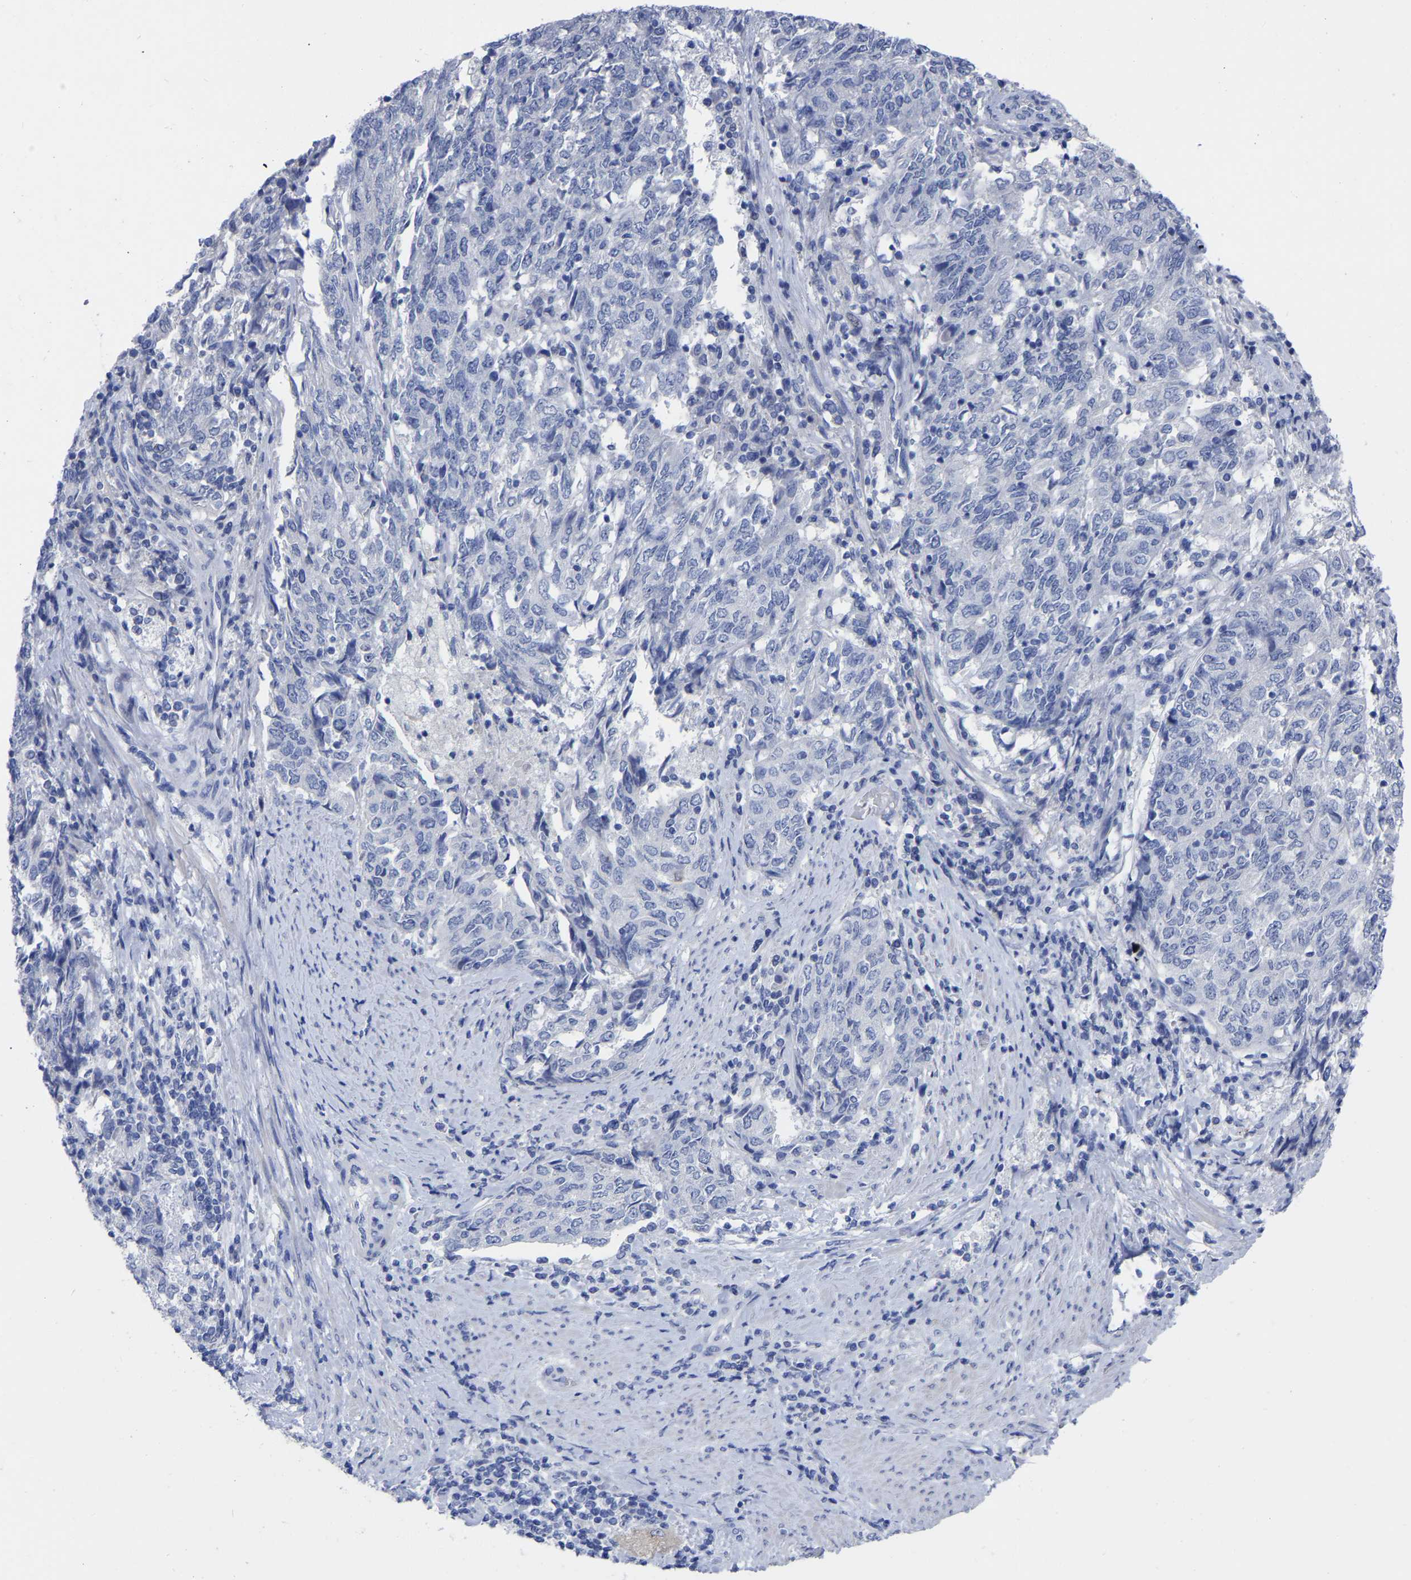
{"staining": {"intensity": "negative", "quantity": "none", "location": "none"}, "tissue": "endometrial cancer", "cell_type": "Tumor cells", "image_type": "cancer", "snomed": [{"axis": "morphology", "description": "Adenocarcinoma, NOS"}, {"axis": "topography", "description": "Endometrium"}], "caption": "DAB immunohistochemical staining of human adenocarcinoma (endometrial) exhibits no significant positivity in tumor cells.", "gene": "ANXA13", "patient": {"sex": "female", "age": 80}}